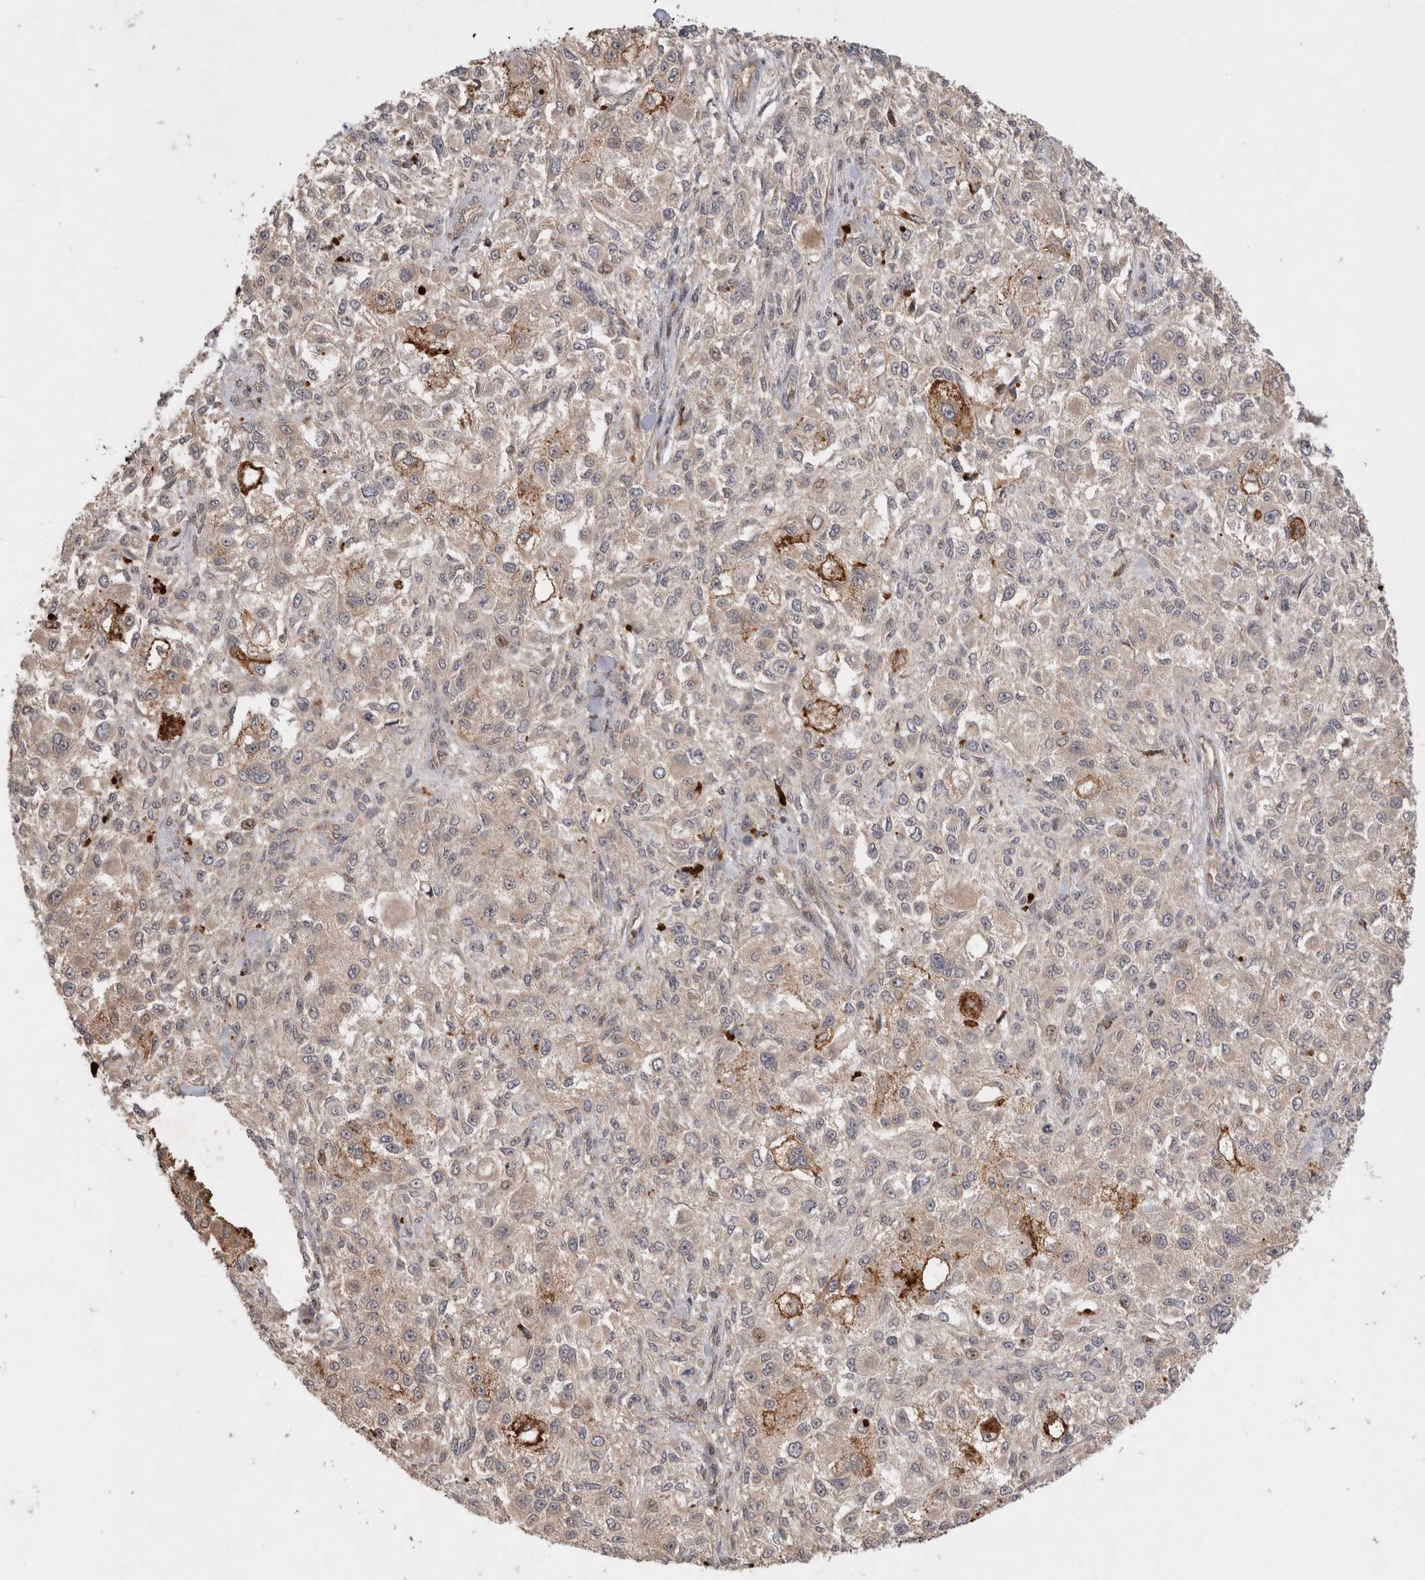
{"staining": {"intensity": "weak", "quantity": "<25%", "location": "cytoplasmic/membranous"}, "tissue": "melanoma", "cell_type": "Tumor cells", "image_type": "cancer", "snomed": [{"axis": "morphology", "description": "Necrosis, NOS"}, {"axis": "morphology", "description": "Malignant melanoma, NOS"}, {"axis": "topography", "description": "Skin"}], "caption": "Photomicrograph shows no significant protein positivity in tumor cells of malignant melanoma.", "gene": "HTT", "patient": {"sex": "female", "age": 87}}